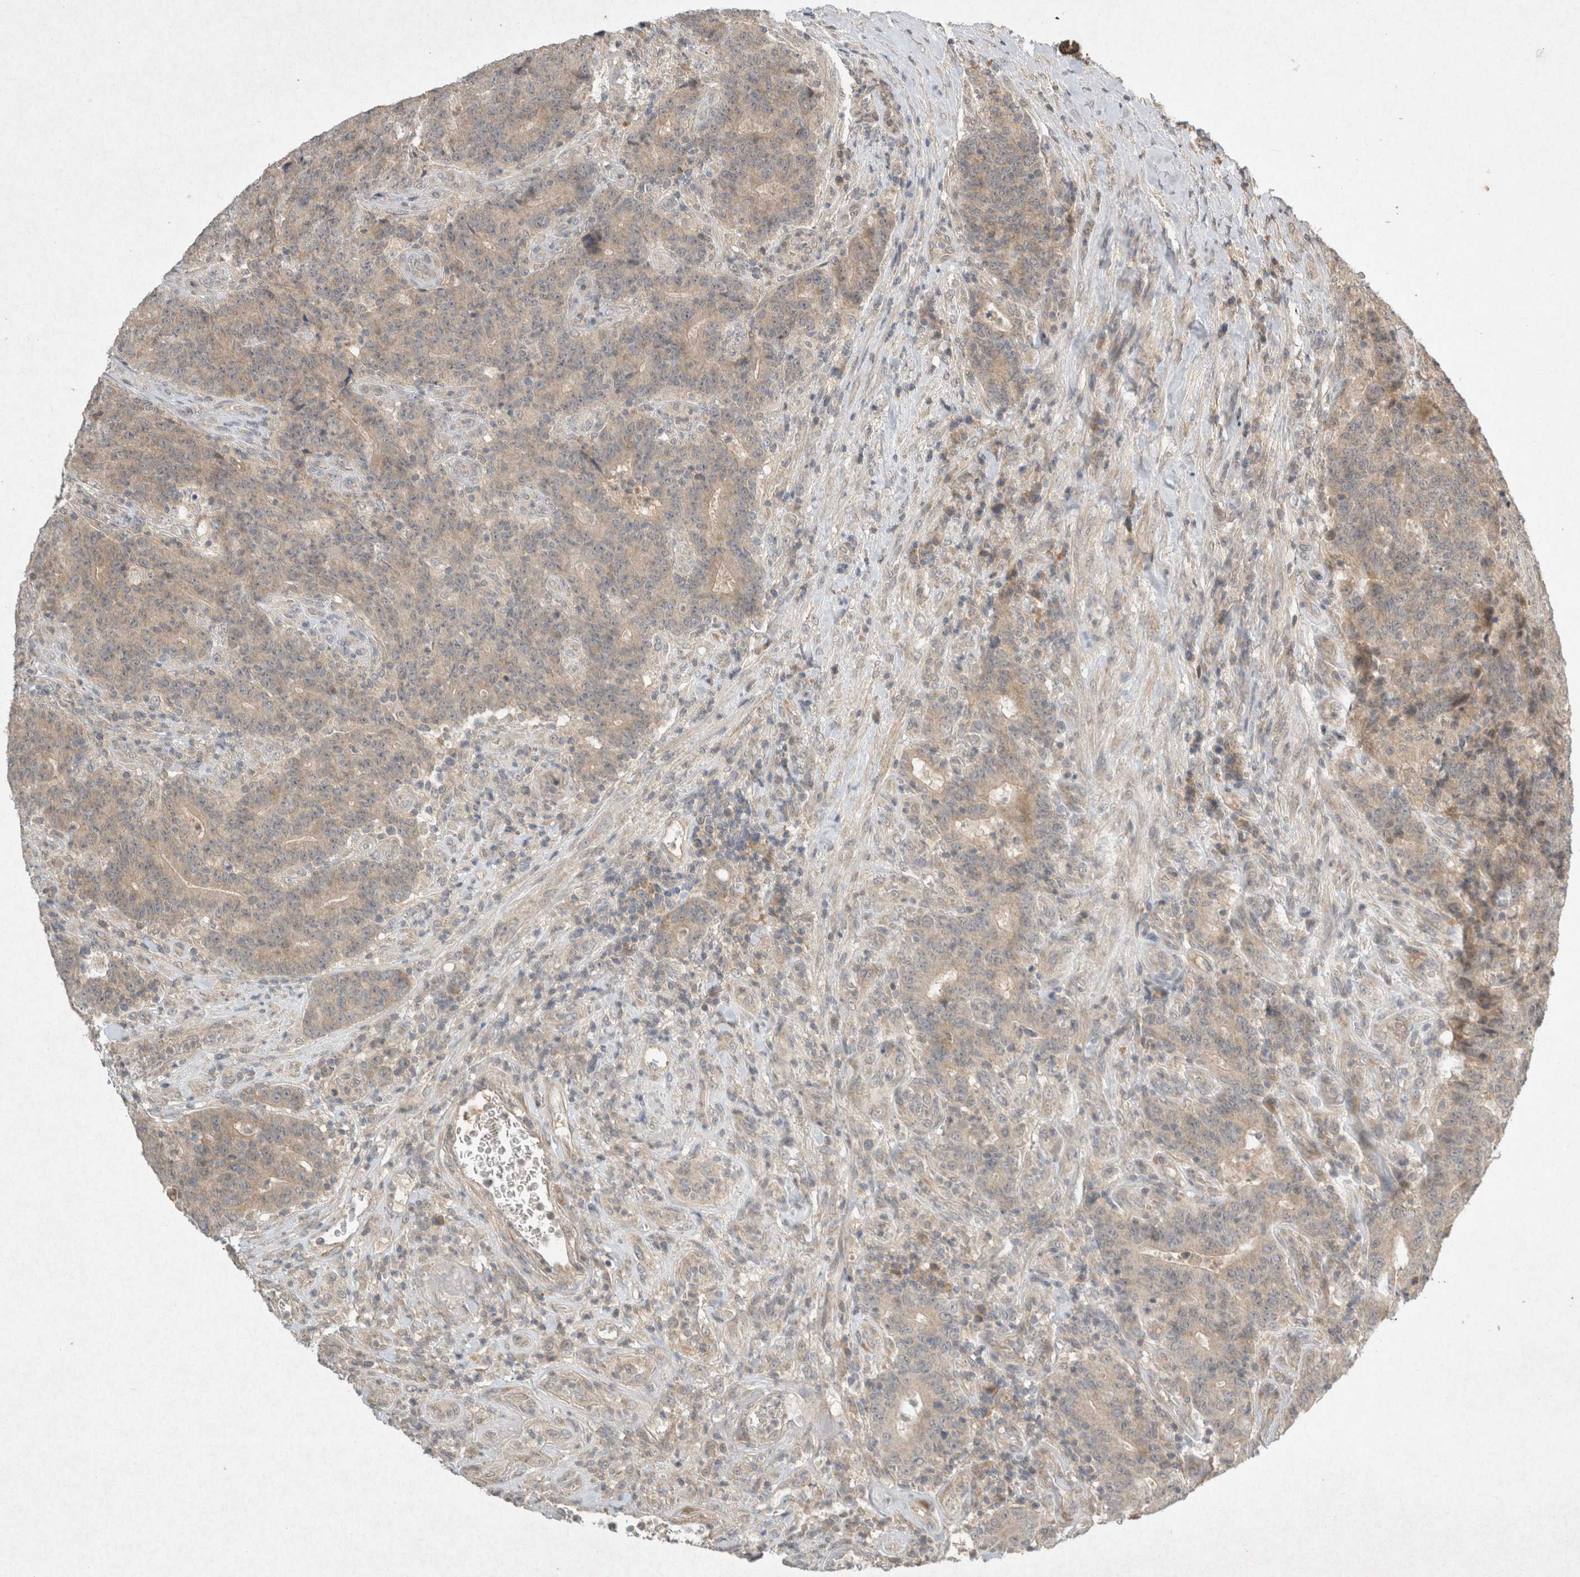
{"staining": {"intensity": "weak", "quantity": ">75%", "location": "cytoplasmic/membranous"}, "tissue": "colorectal cancer", "cell_type": "Tumor cells", "image_type": "cancer", "snomed": [{"axis": "morphology", "description": "Normal tissue, NOS"}, {"axis": "morphology", "description": "Adenocarcinoma, NOS"}, {"axis": "topography", "description": "Colon"}], "caption": "Colorectal cancer (adenocarcinoma) stained with a protein marker reveals weak staining in tumor cells.", "gene": "LOXL2", "patient": {"sex": "female", "age": 75}}